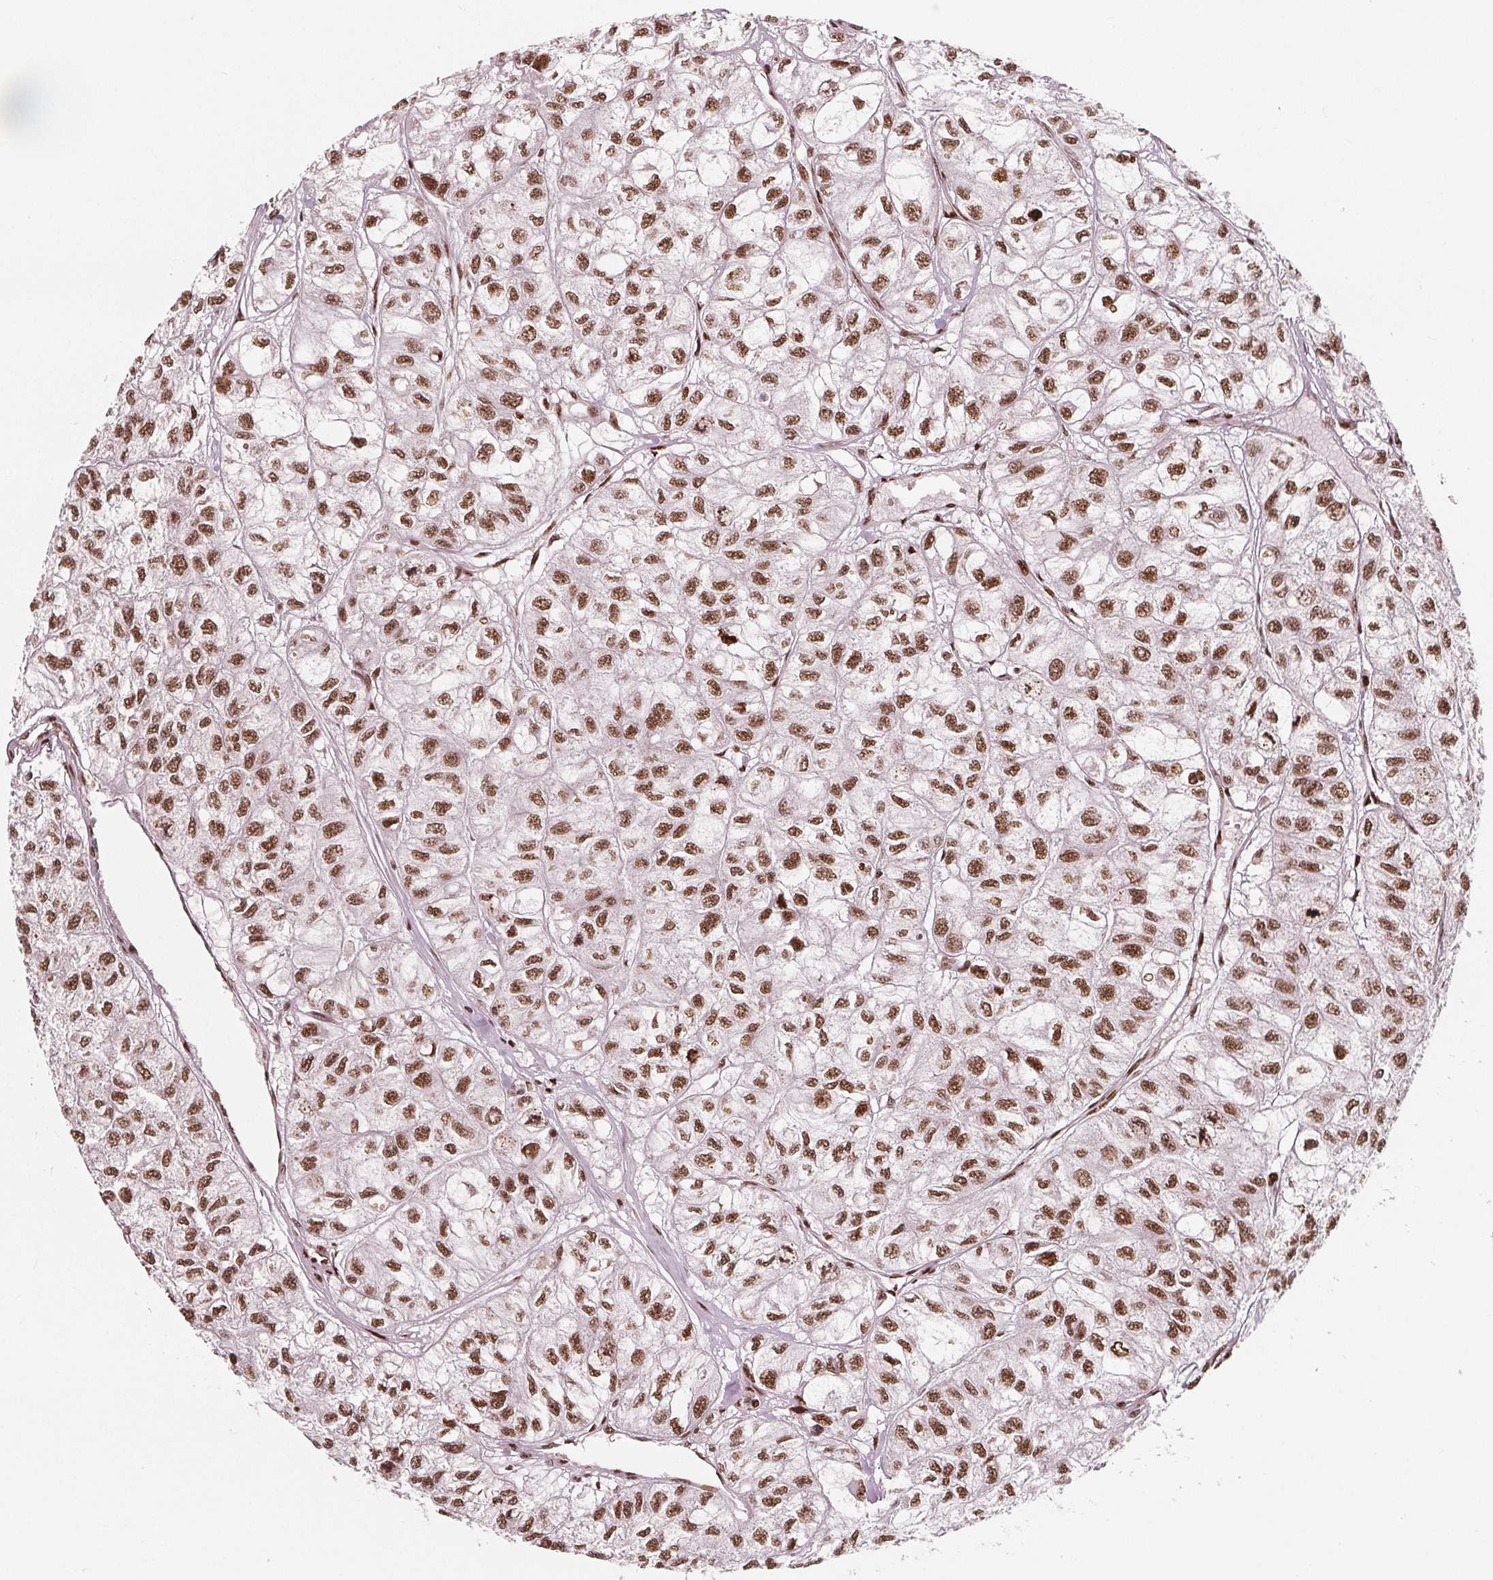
{"staining": {"intensity": "moderate", "quantity": ">75%", "location": "nuclear"}, "tissue": "renal cancer", "cell_type": "Tumor cells", "image_type": "cancer", "snomed": [{"axis": "morphology", "description": "Adenocarcinoma, NOS"}, {"axis": "topography", "description": "Kidney"}], "caption": "Immunohistochemistry of human renal adenocarcinoma demonstrates medium levels of moderate nuclear staining in approximately >75% of tumor cells.", "gene": "SNRNP35", "patient": {"sex": "male", "age": 56}}